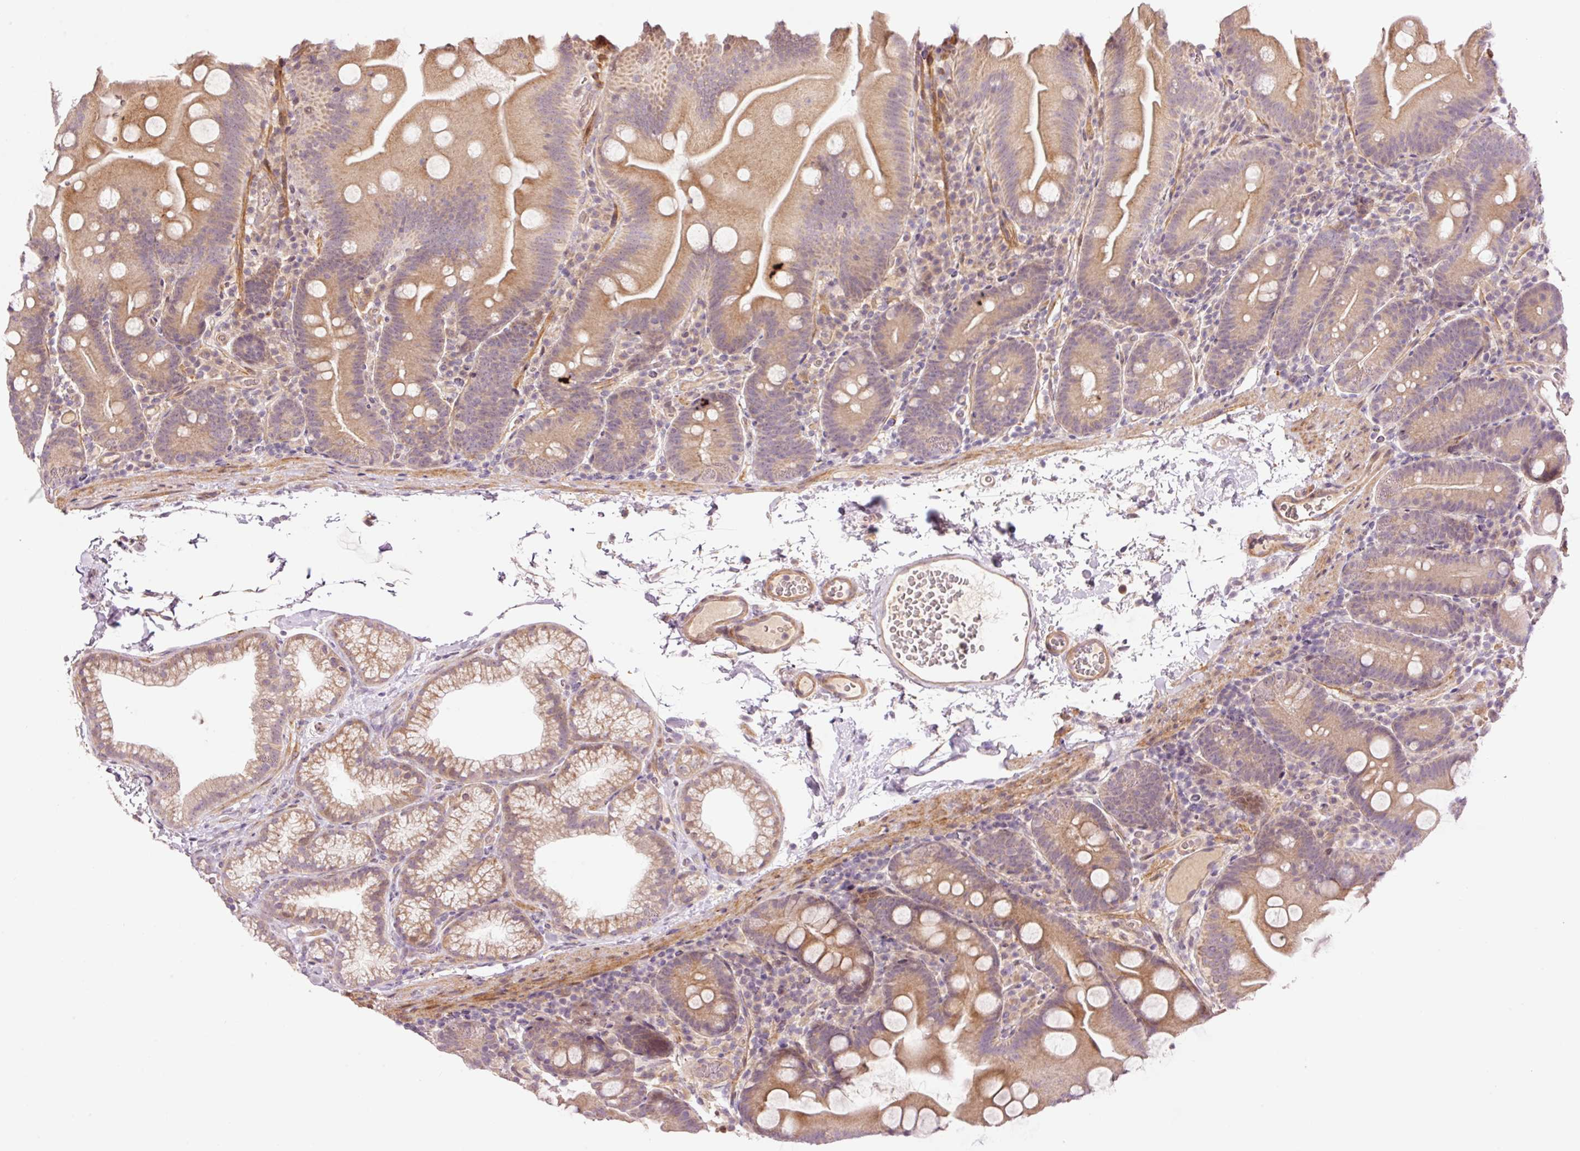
{"staining": {"intensity": "moderate", "quantity": ">75%", "location": "cytoplasmic/membranous"}, "tissue": "small intestine", "cell_type": "Glandular cells", "image_type": "normal", "snomed": [{"axis": "morphology", "description": "Normal tissue, NOS"}, {"axis": "topography", "description": "Small intestine"}], "caption": "Protein staining of normal small intestine shows moderate cytoplasmic/membranous expression in about >75% of glandular cells. (DAB IHC, brown staining for protein, blue staining for nuclei).", "gene": "SLC29A3", "patient": {"sex": "female", "age": 68}}